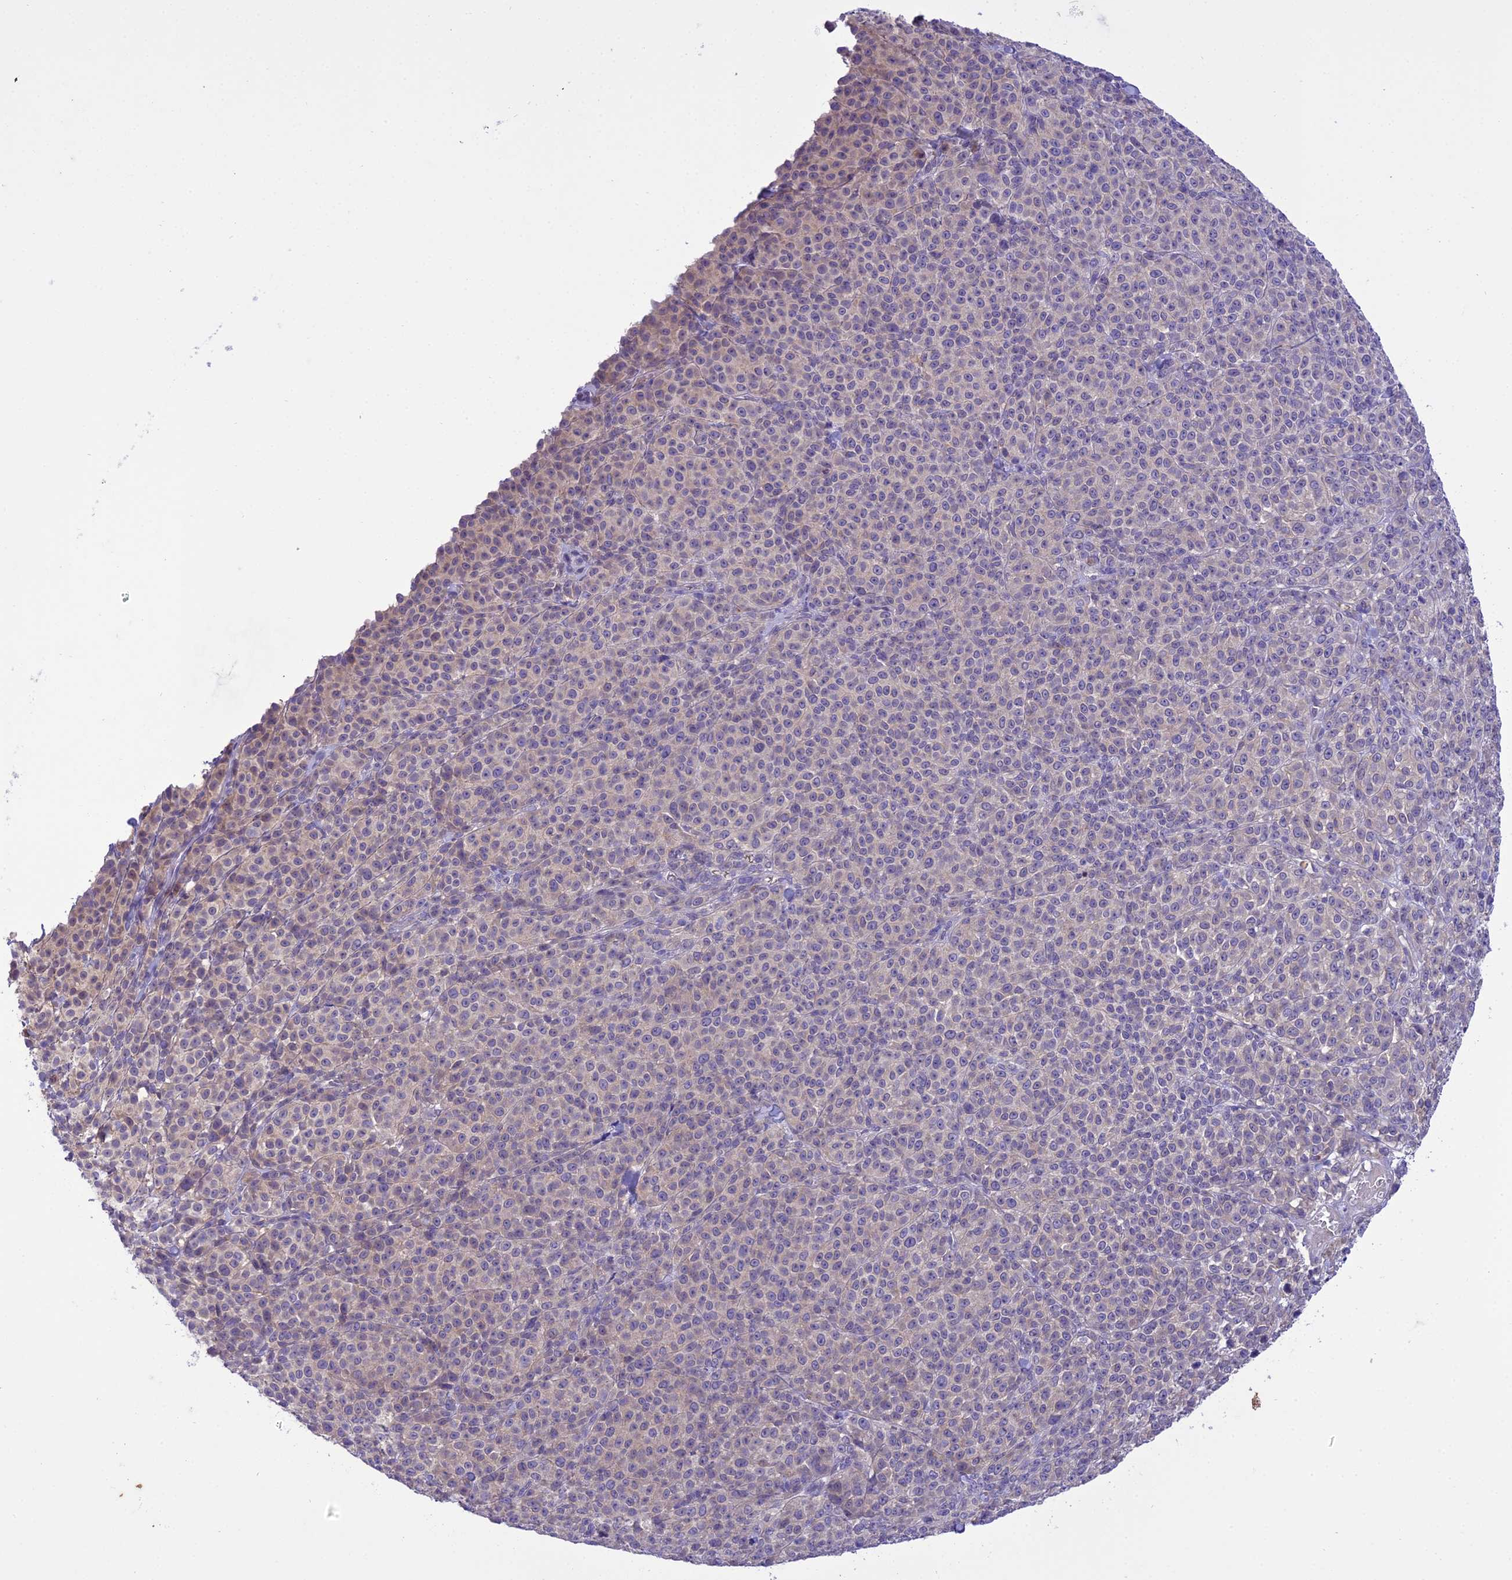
{"staining": {"intensity": "negative", "quantity": "none", "location": "none"}, "tissue": "melanoma", "cell_type": "Tumor cells", "image_type": "cancer", "snomed": [{"axis": "morphology", "description": "Normal tissue, NOS"}, {"axis": "morphology", "description": "Malignant melanoma, NOS"}, {"axis": "topography", "description": "Skin"}], "caption": "Immunohistochemistry image of neoplastic tissue: human melanoma stained with DAB (3,3'-diaminobenzidine) reveals no significant protein expression in tumor cells.", "gene": "BORCS6", "patient": {"sex": "female", "age": 34}}